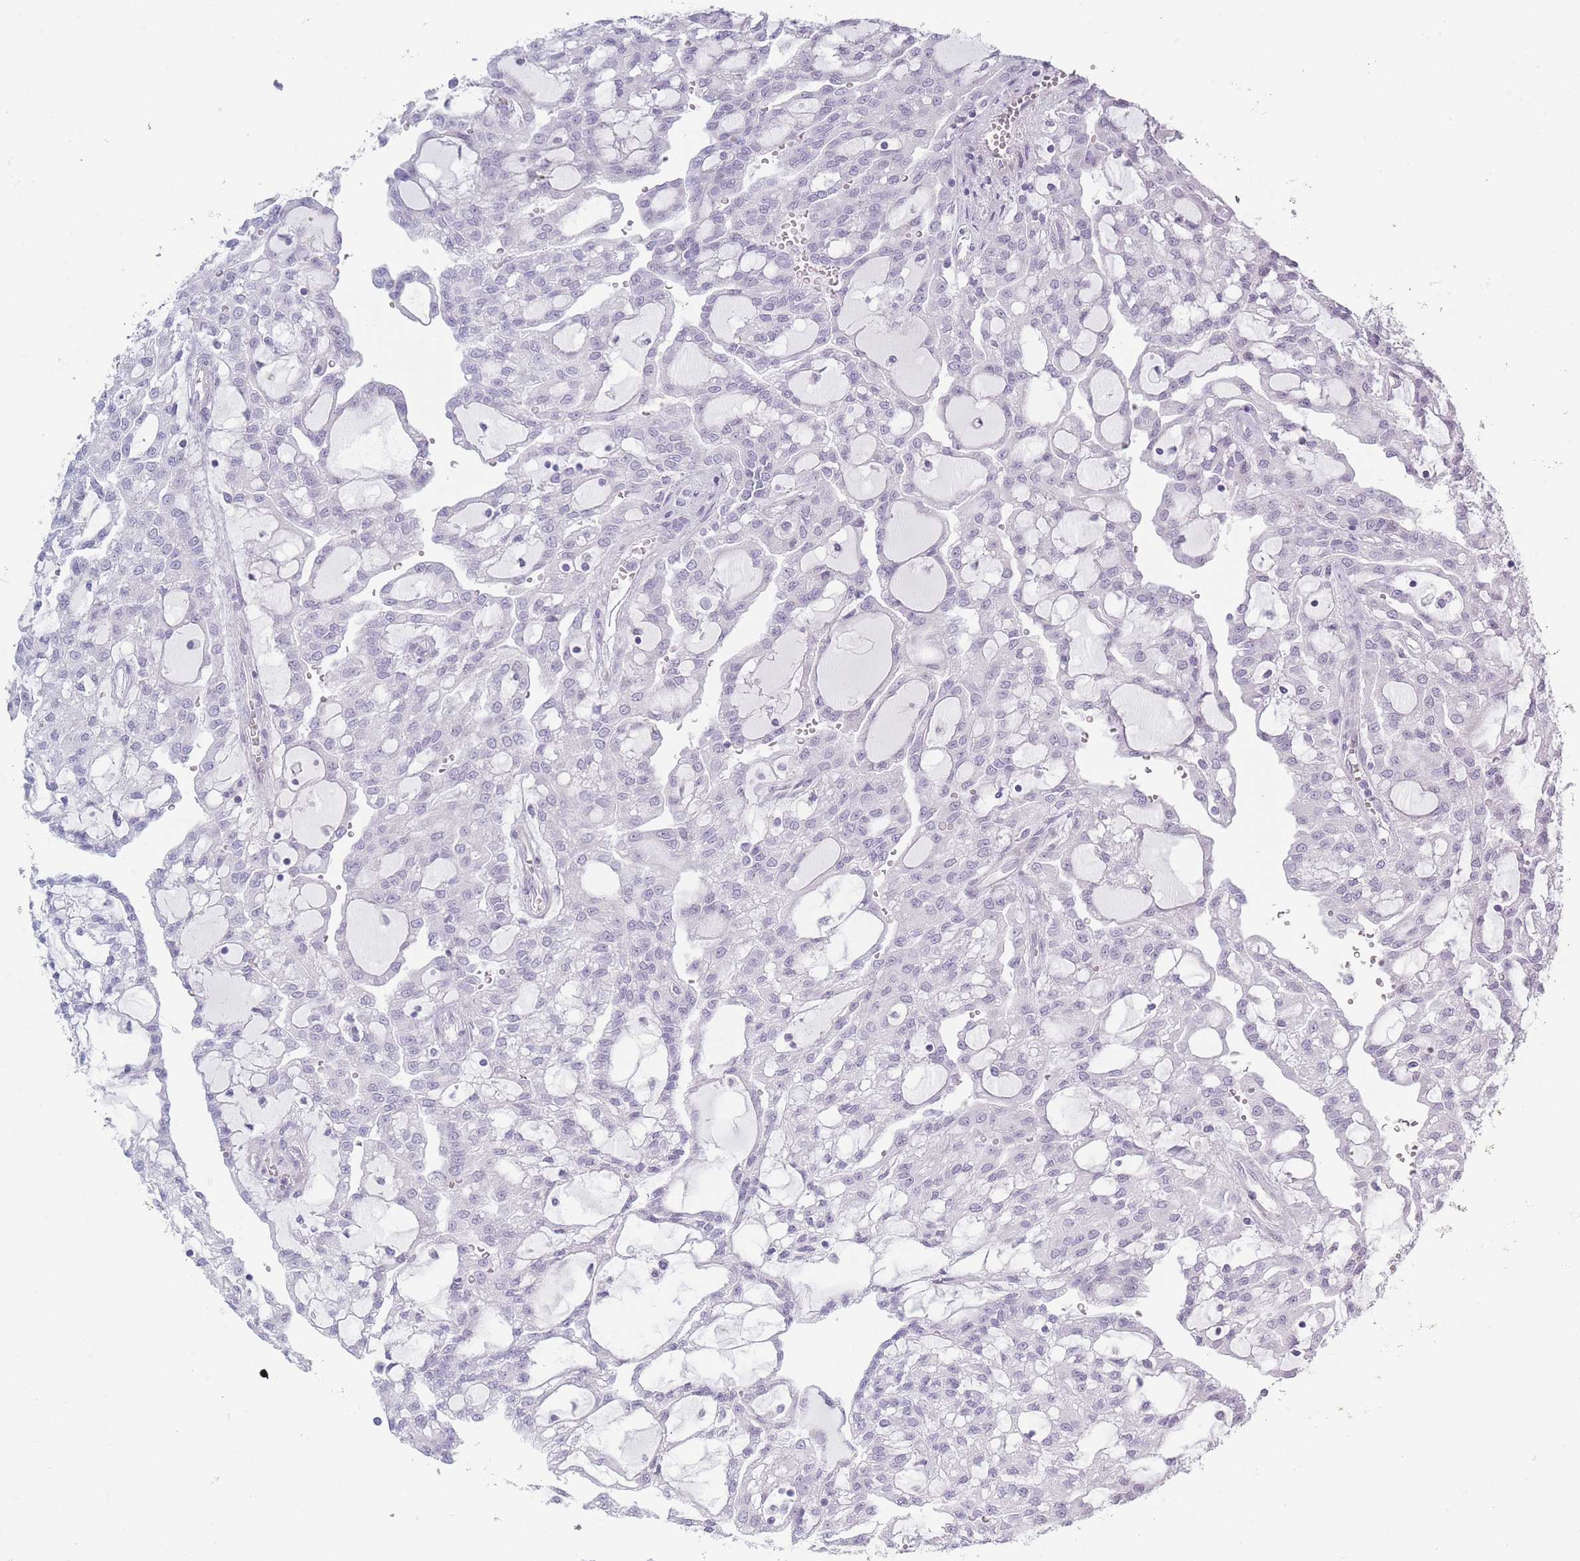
{"staining": {"intensity": "negative", "quantity": "none", "location": "none"}, "tissue": "renal cancer", "cell_type": "Tumor cells", "image_type": "cancer", "snomed": [{"axis": "morphology", "description": "Adenocarcinoma, NOS"}, {"axis": "topography", "description": "Kidney"}], "caption": "IHC histopathology image of adenocarcinoma (renal) stained for a protein (brown), which demonstrates no expression in tumor cells.", "gene": "PLEKHG2", "patient": {"sex": "male", "age": 63}}